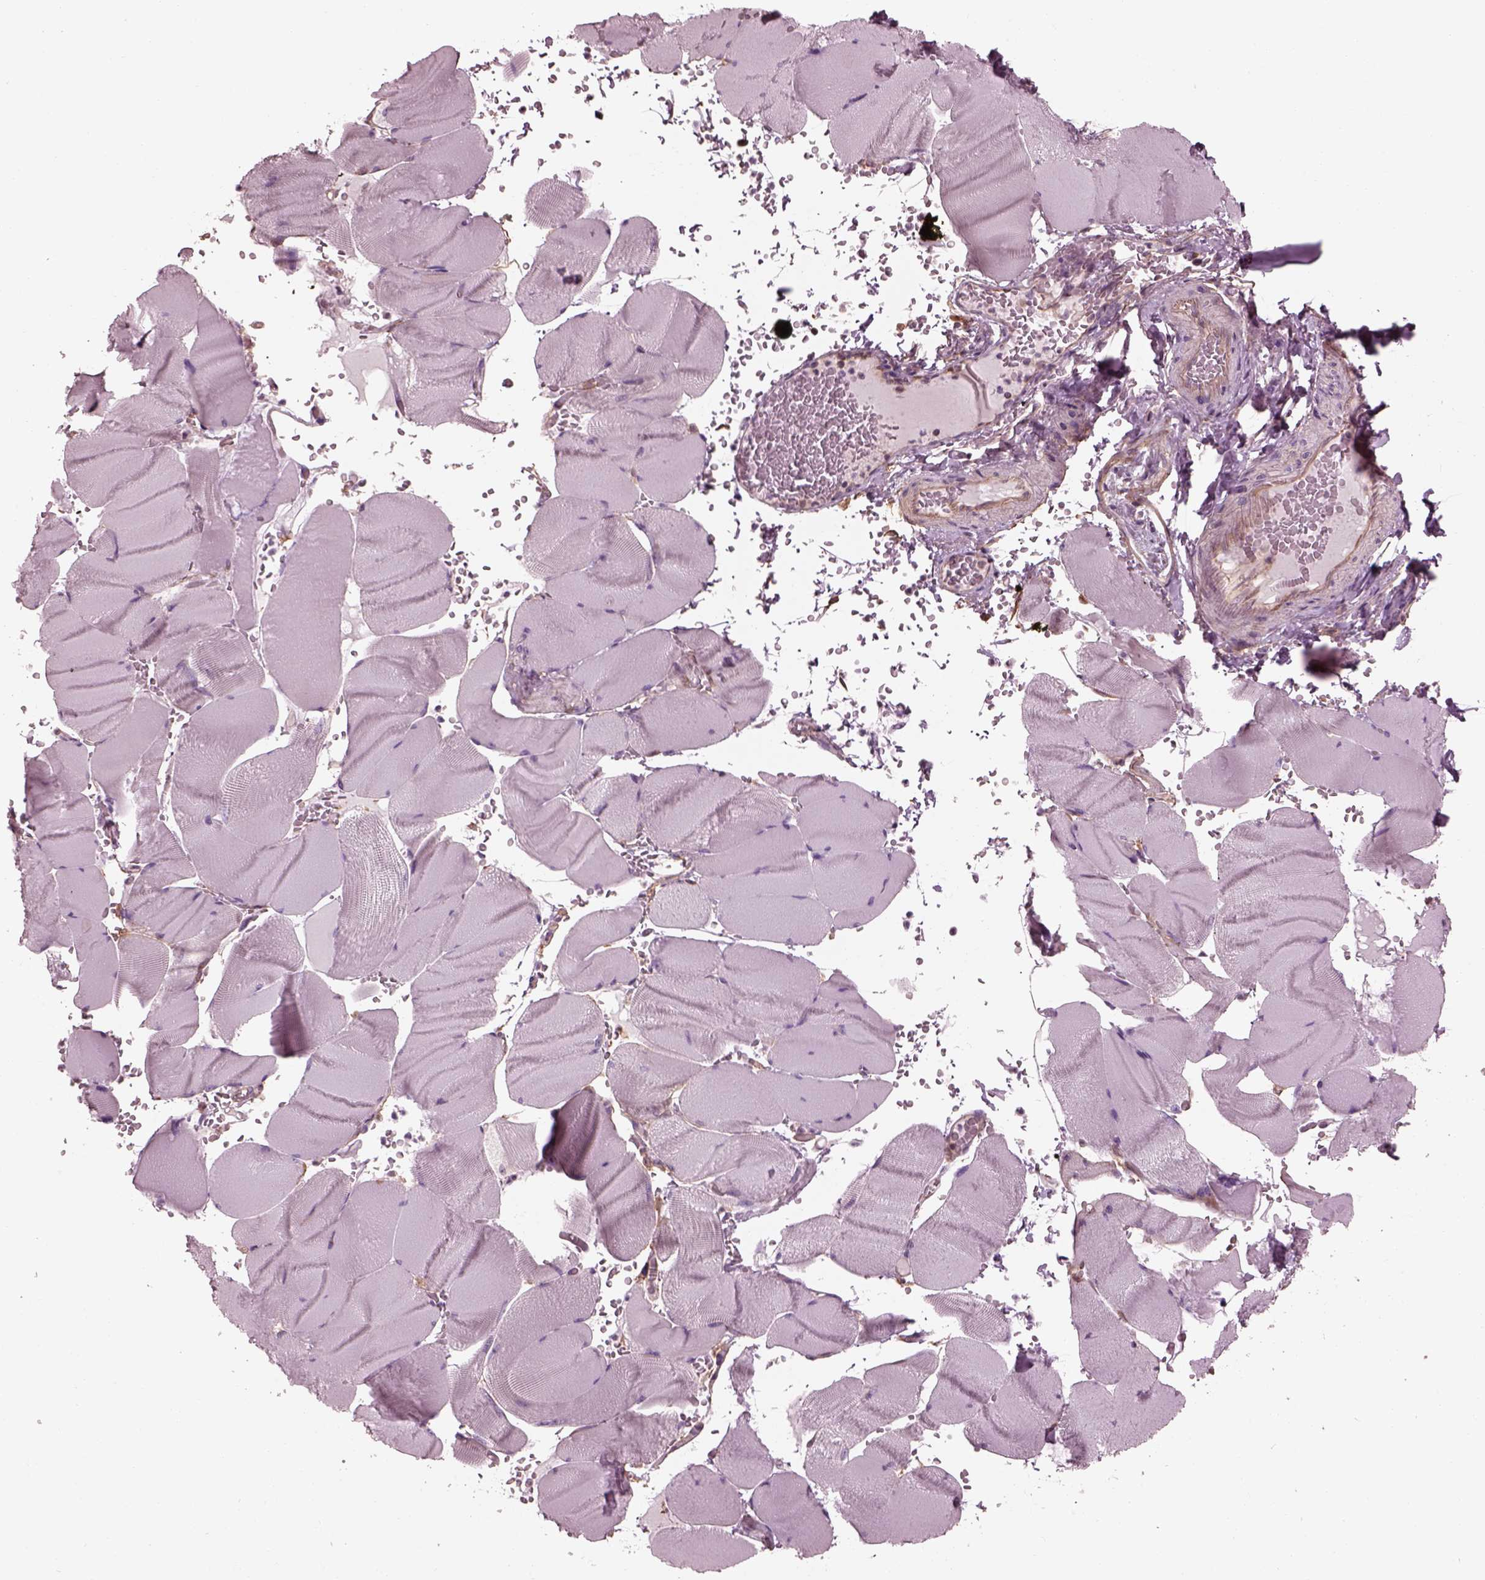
{"staining": {"intensity": "negative", "quantity": "none", "location": "none"}, "tissue": "skeletal muscle", "cell_type": "Myocytes", "image_type": "normal", "snomed": [{"axis": "morphology", "description": "Normal tissue, NOS"}, {"axis": "topography", "description": "Skeletal muscle"}], "caption": "Micrograph shows no protein positivity in myocytes of unremarkable skeletal muscle.", "gene": "ELAPOR1", "patient": {"sex": "male", "age": 56}}